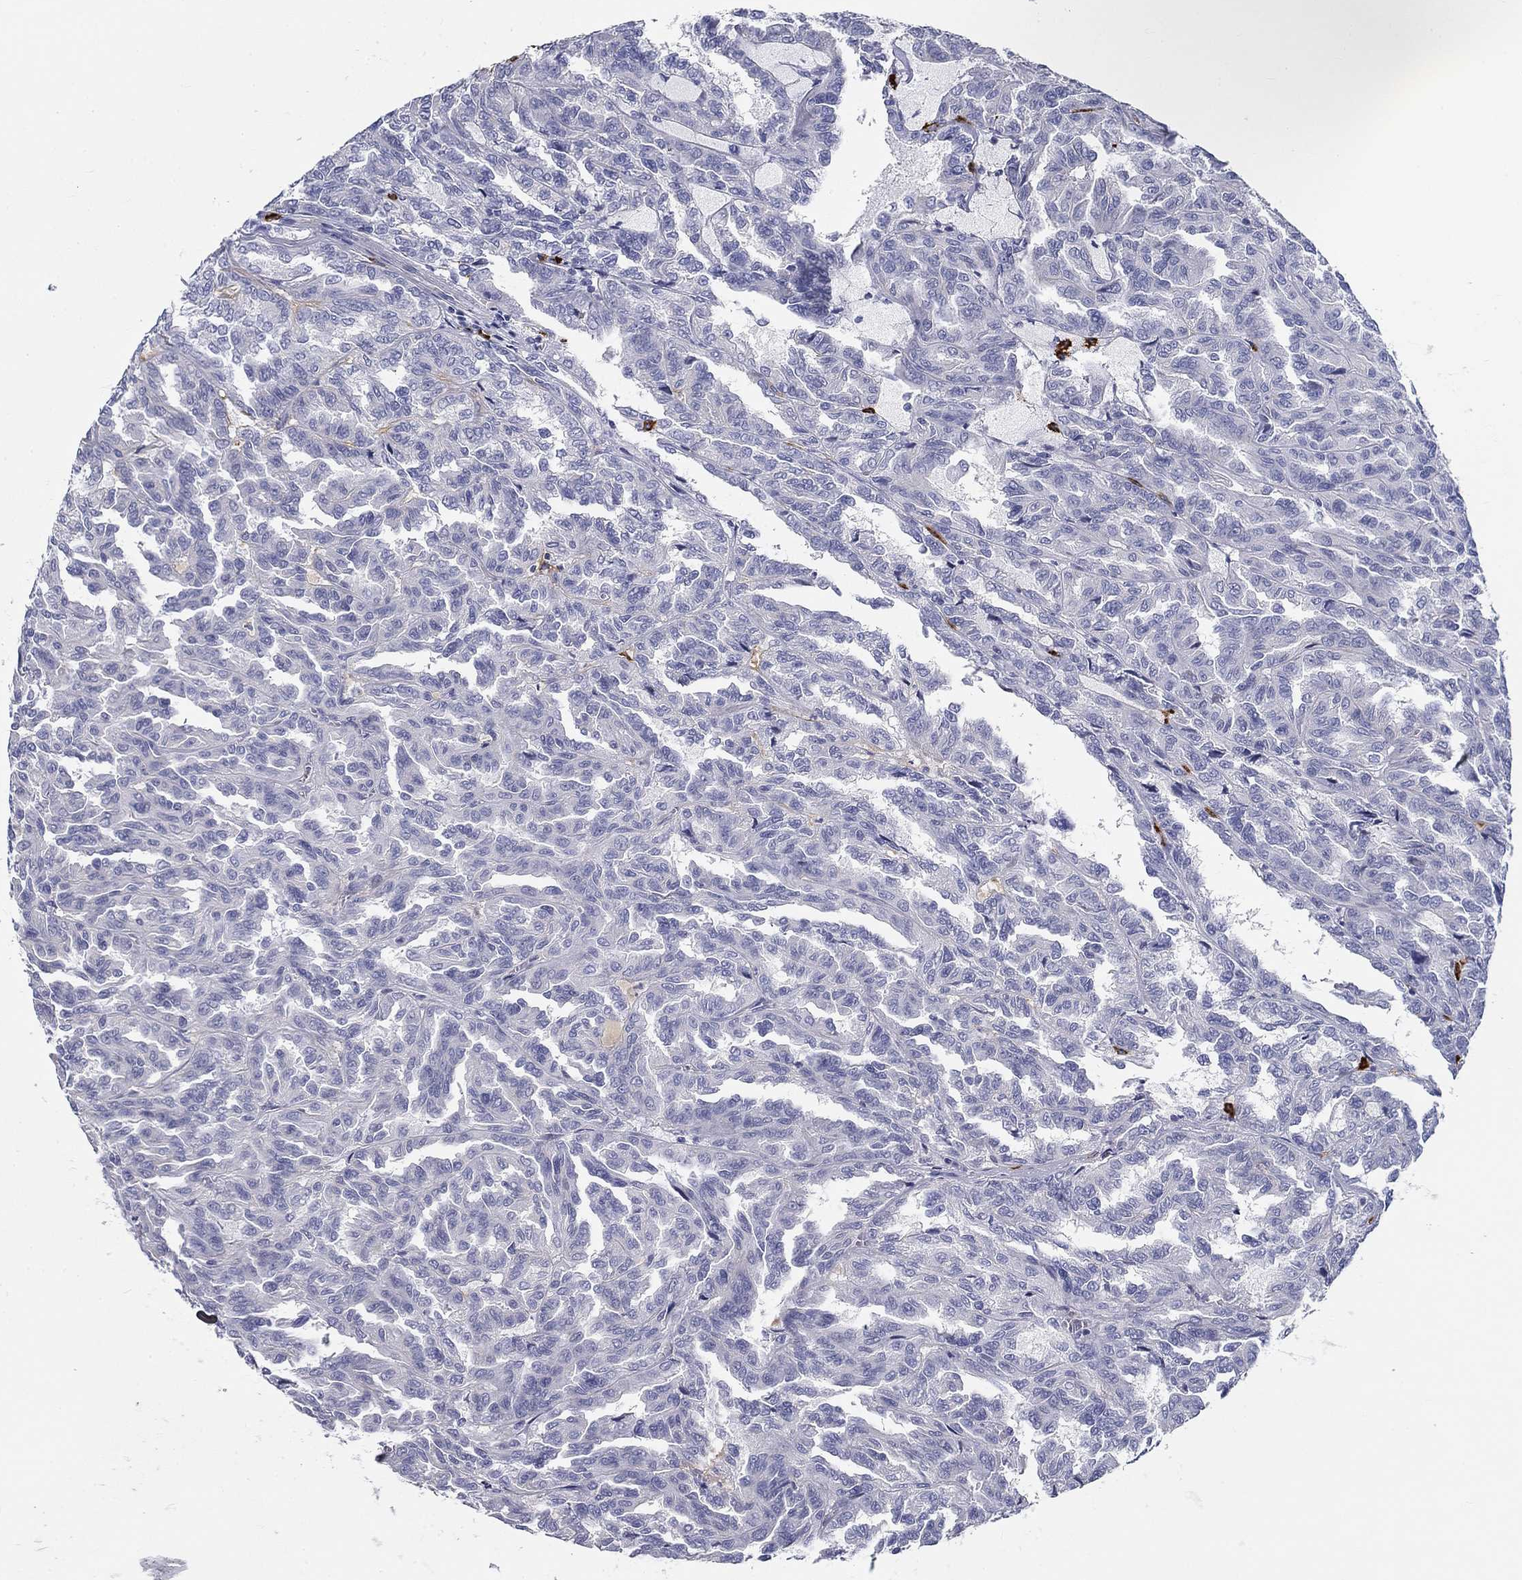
{"staining": {"intensity": "negative", "quantity": "none", "location": "none"}, "tissue": "renal cancer", "cell_type": "Tumor cells", "image_type": "cancer", "snomed": [{"axis": "morphology", "description": "Adenocarcinoma, NOS"}, {"axis": "topography", "description": "Kidney"}], "caption": "Immunohistochemical staining of adenocarcinoma (renal) exhibits no significant expression in tumor cells. (Stains: DAB IHC with hematoxylin counter stain, Microscopy: brightfield microscopy at high magnification).", "gene": "CD40LG", "patient": {"sex": "male", "age": 79}}